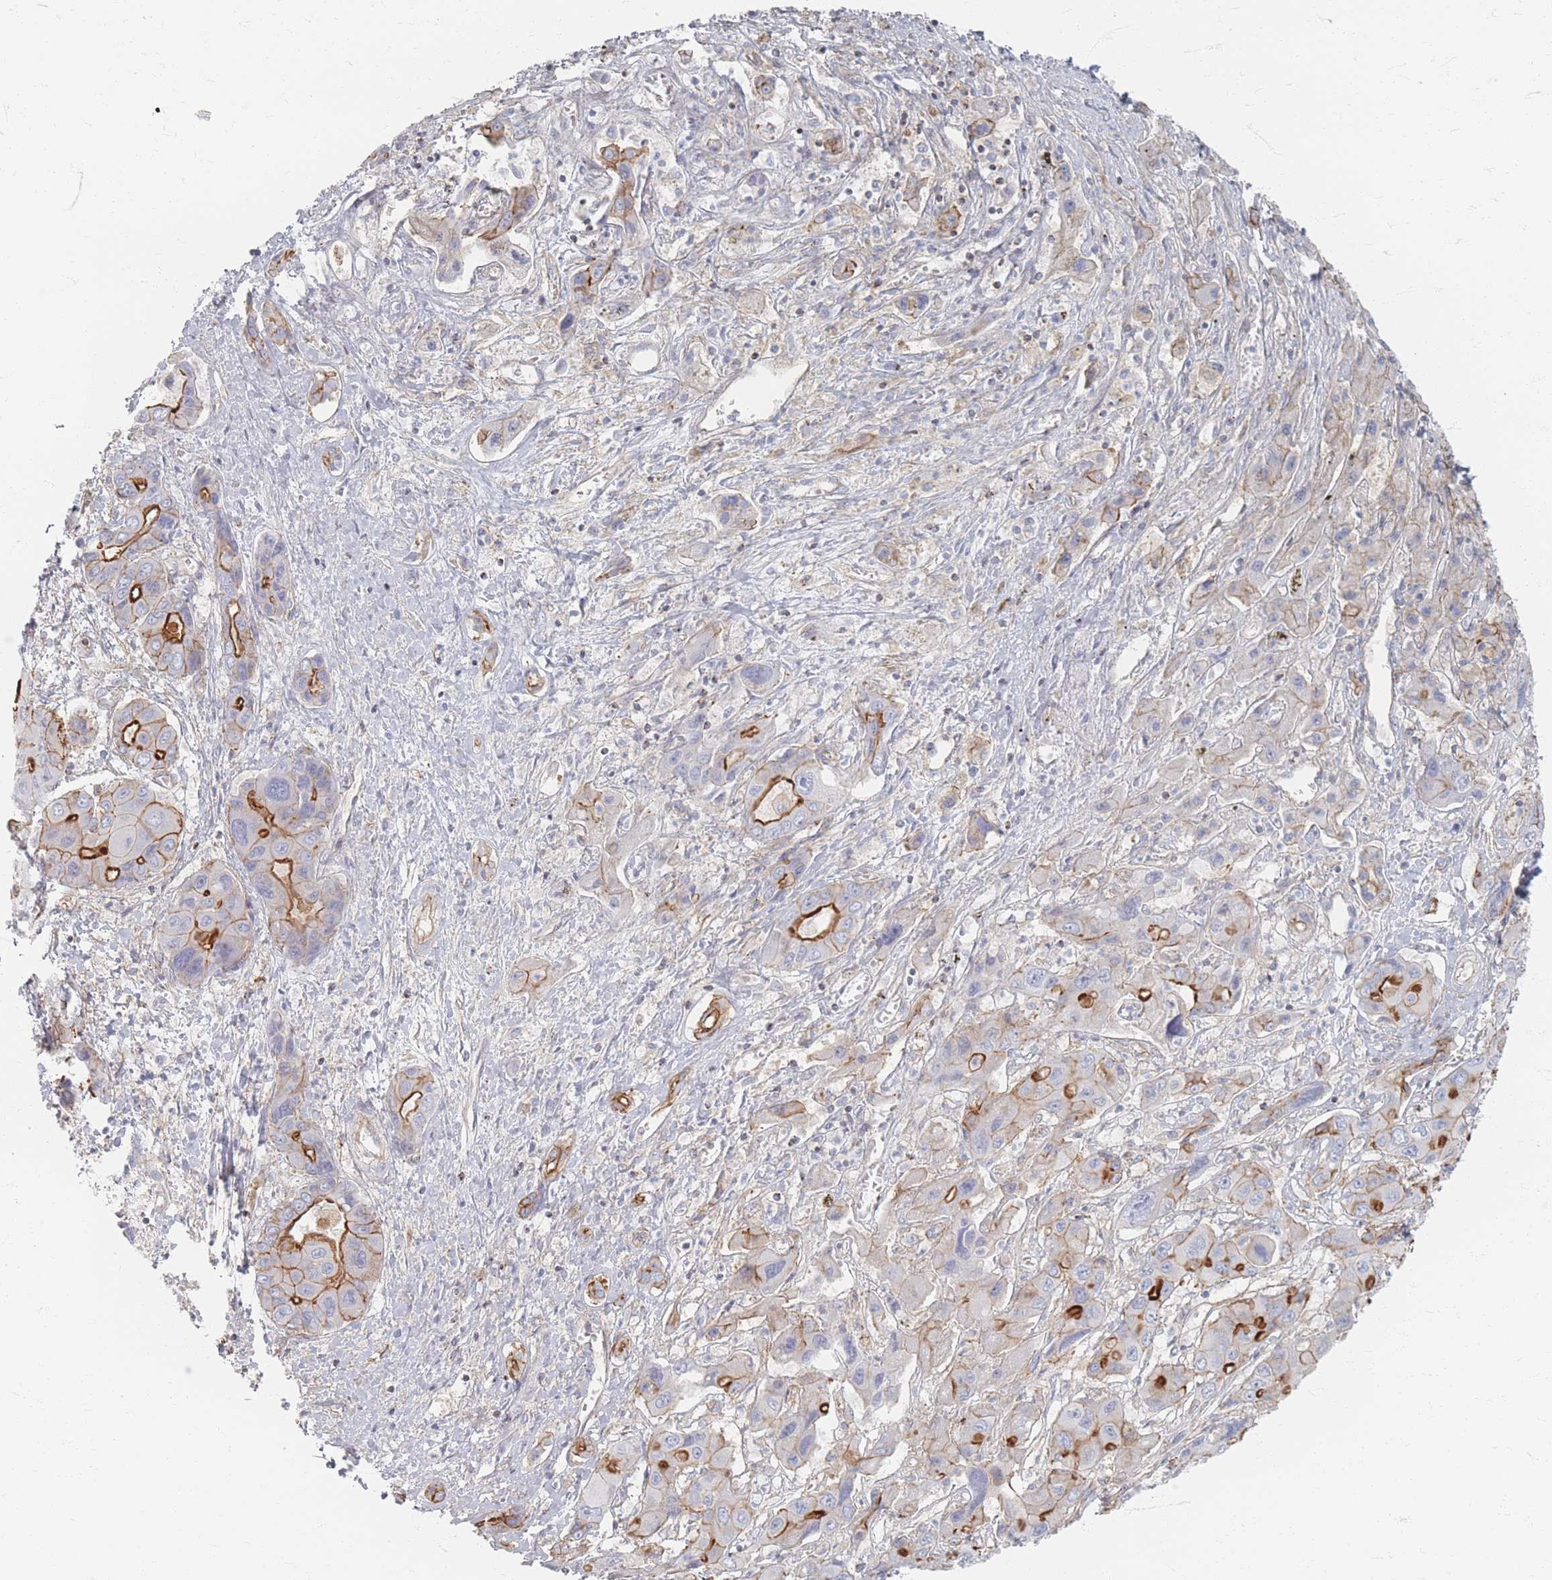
{"staining": {"intensity": "moderate", "quantity": "25%-75%", "location": "cytoplasmic/membranous"}, "tissue": "liver cancer", "cell_type": "Tumor cells", "image_type": "cancer", "snomed": [{"axis": "morphology", "description": "Cholangiocarcinoma"}, {"axis": "topography", "description": "Liver"}], "caption": "IHC of liver cancer (cholangiocarcinoma) exhibits medium levels of moderate cytoplasmic/membranous expression in about 25%-75% of tumor cells.", "gene": "GNB1", "patient": {"sex": "male", "age": 67}}